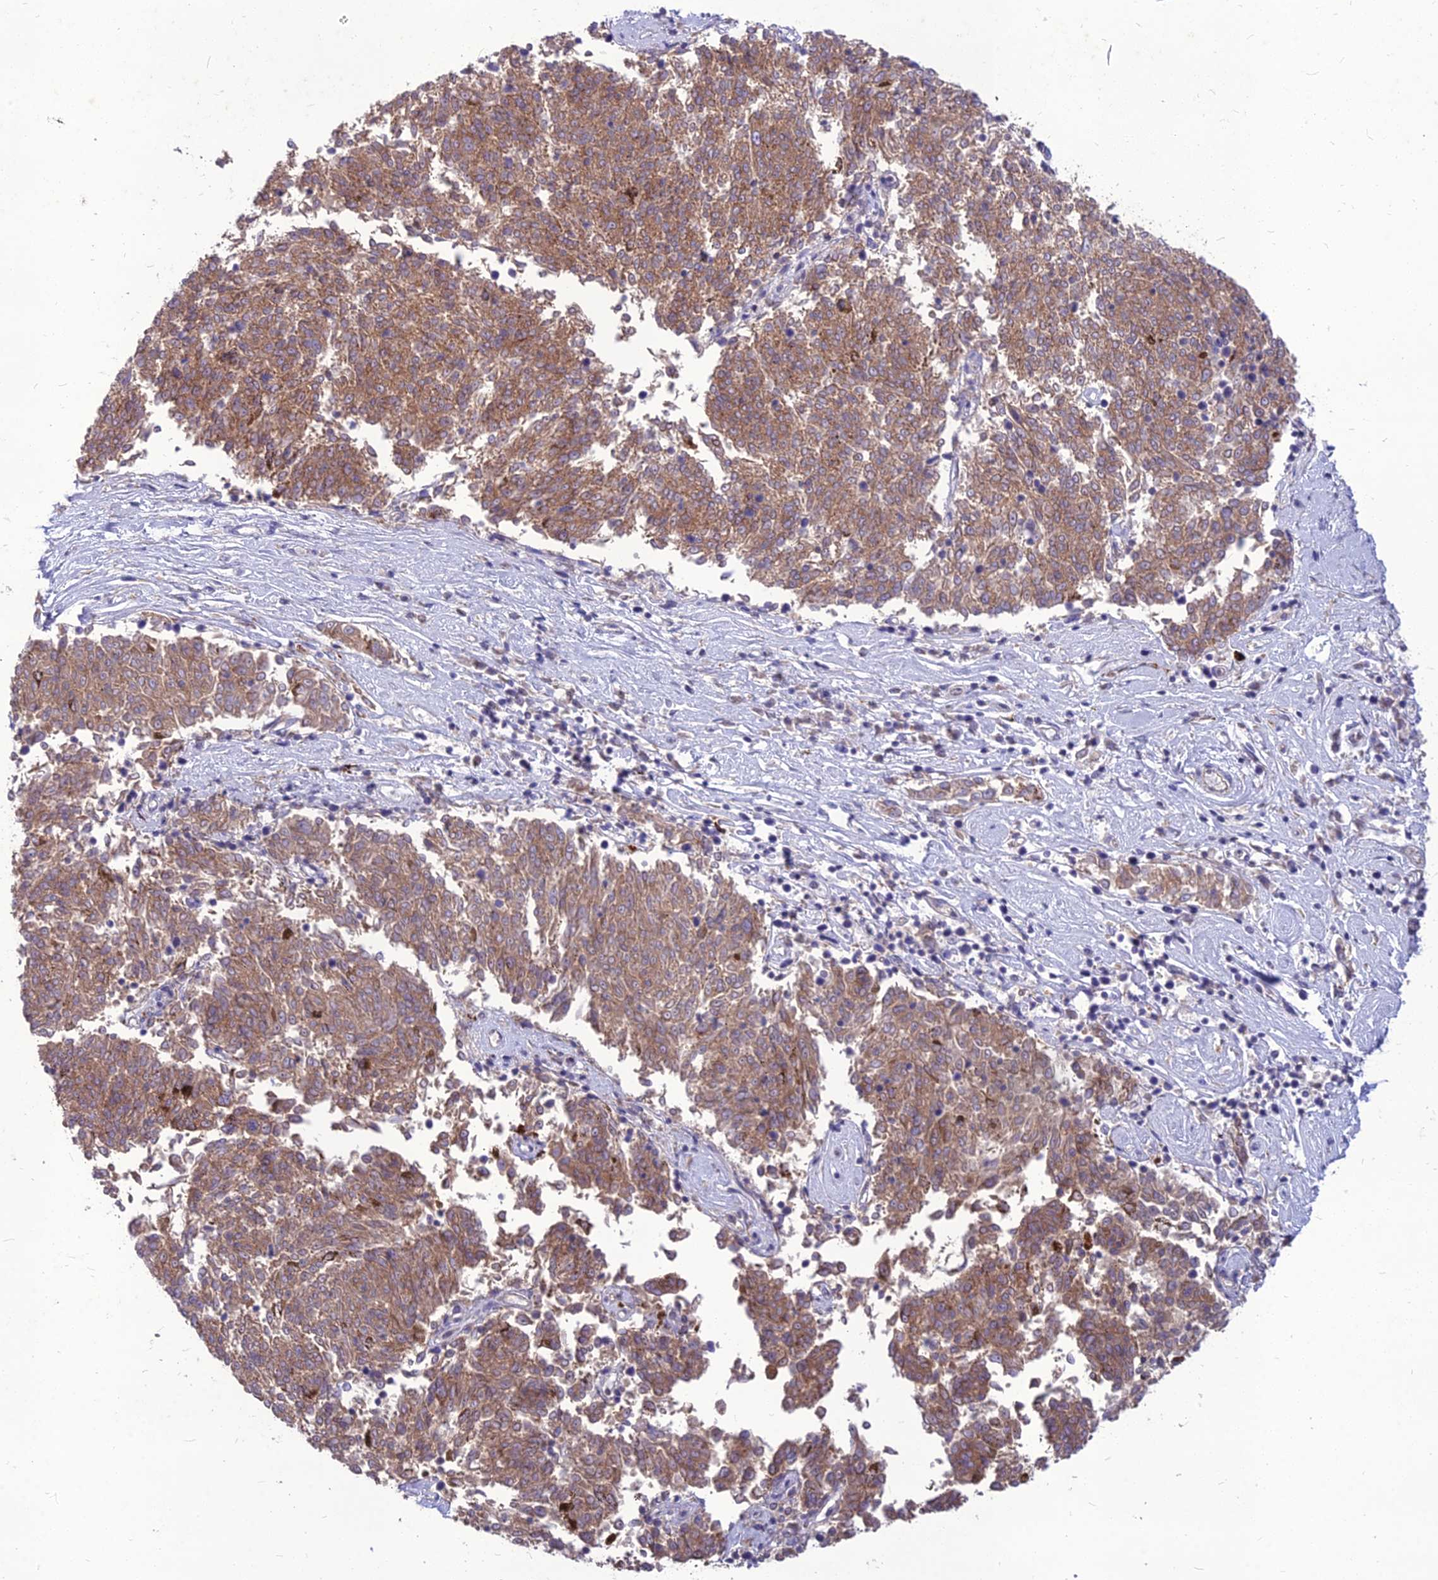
{"staining": {"intensity": "moderate", "quantity": ">75%", "location": "cytoplasmic/membranous"}, "tissue": "melanoma", "cell_type": "Tumor cells", "image_type": "cancer", "snomed": [{"axis": "morphology", "description": "Malignant melanoma, NOS"}, {"axis": "topography", "description": "Skin"}], "caption": "Tumor cells exhibit medium levels of moderate cytoplasmic/membranous positivity in about >75% of cells in melanoma.", "gene": "PCED1B", "patient": {"sex": "female", "age": 72}}